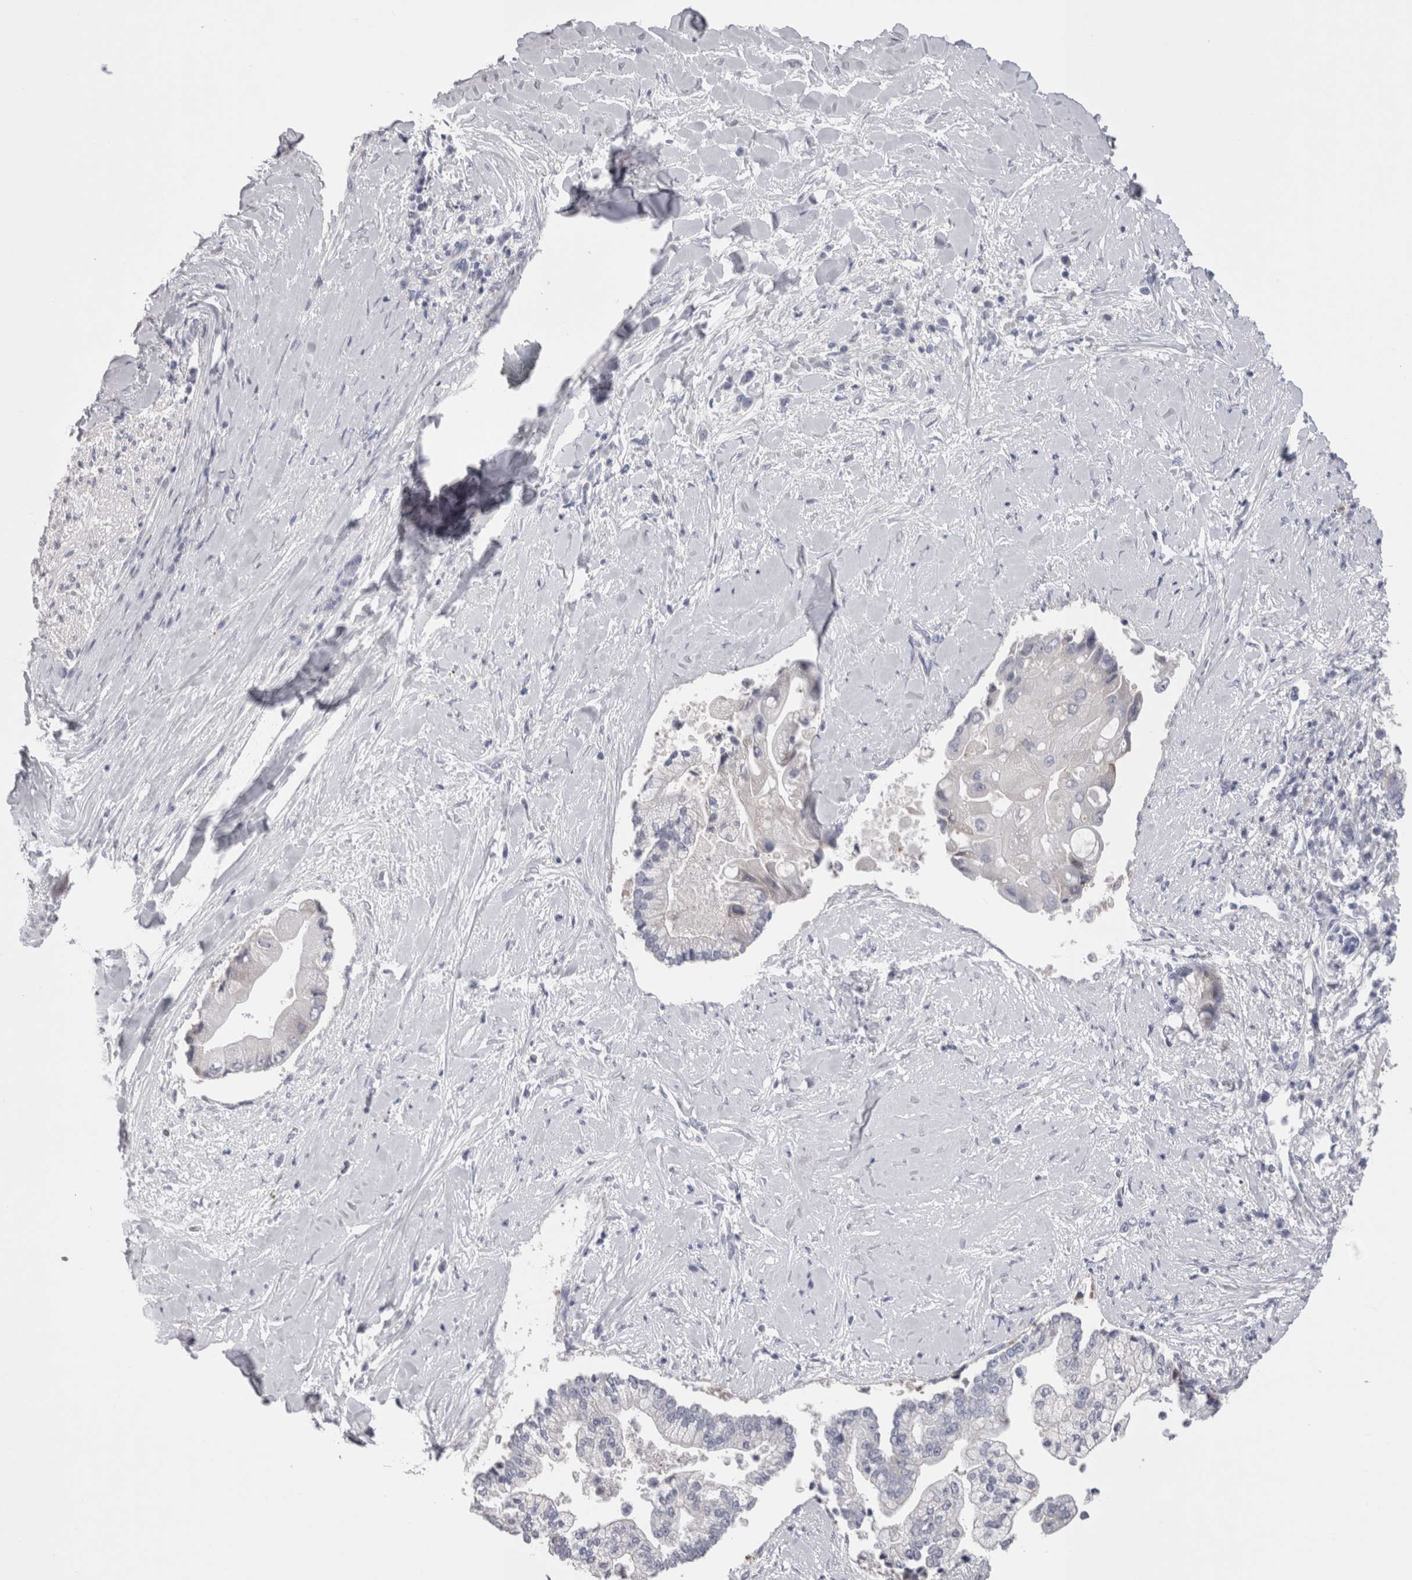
{"staining": {"intensity": "negative", "quantity": "none", "location": "none"}, "tissue": "liver cancer", "cell_type": "Tumor cells", "image_type": "cancer", "snomed": [{"axis": "morphology", "description": "Cholangiocarcinoma"}, {"axis": "topography", "description": "Liver"}], "caption": "Immunohistochemical staining of cholangiocarcinoma (liver) reveals no significant staining in tumor cells.", "gene": "PWP2", "patient": {"sex": "male", "age": 50}}